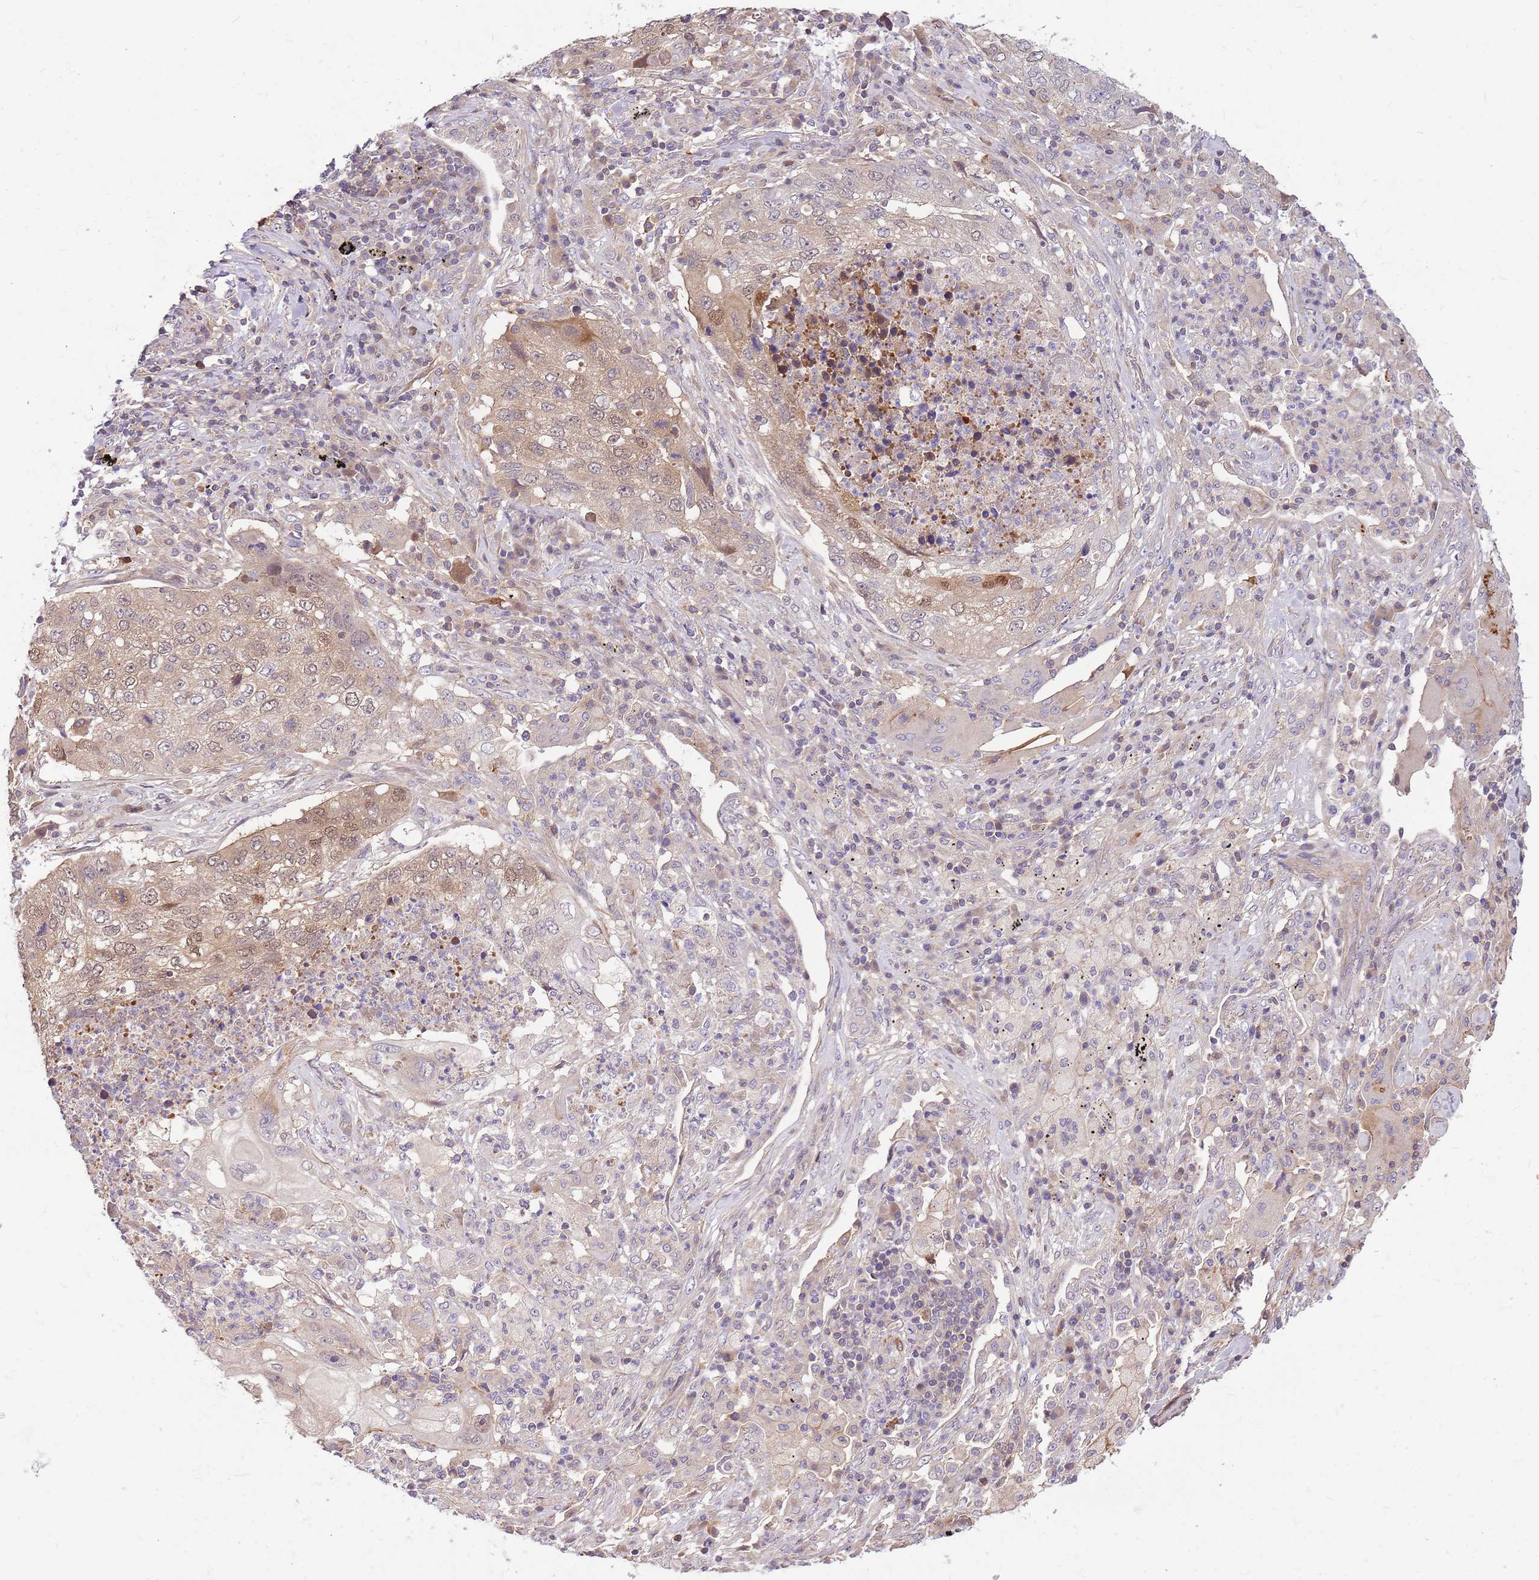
{"staining": {"intensity": "moderate", "quantity": "25%-75%", "location": "cytoplasmic/membranous,nuclear"}, "tissue": "lung cancer", "cell_type": "Tumor cells", "image_type": "cancer", "snomed": [{"axis": "morphology", "description": "Squamous cell carcinoma, NOS"}, {"axis": "topography", "description": "Lung"}], "caption": "There is medium levels of moderate cytoplasmic/membranous and nuclear expression in tumor cells of lung cancer (squamous cell carcinoma), as demonstrated by immunohistochemical staining (brown color).", "gene": "MVD", "patient": {"sex": "female", "age": 63}}